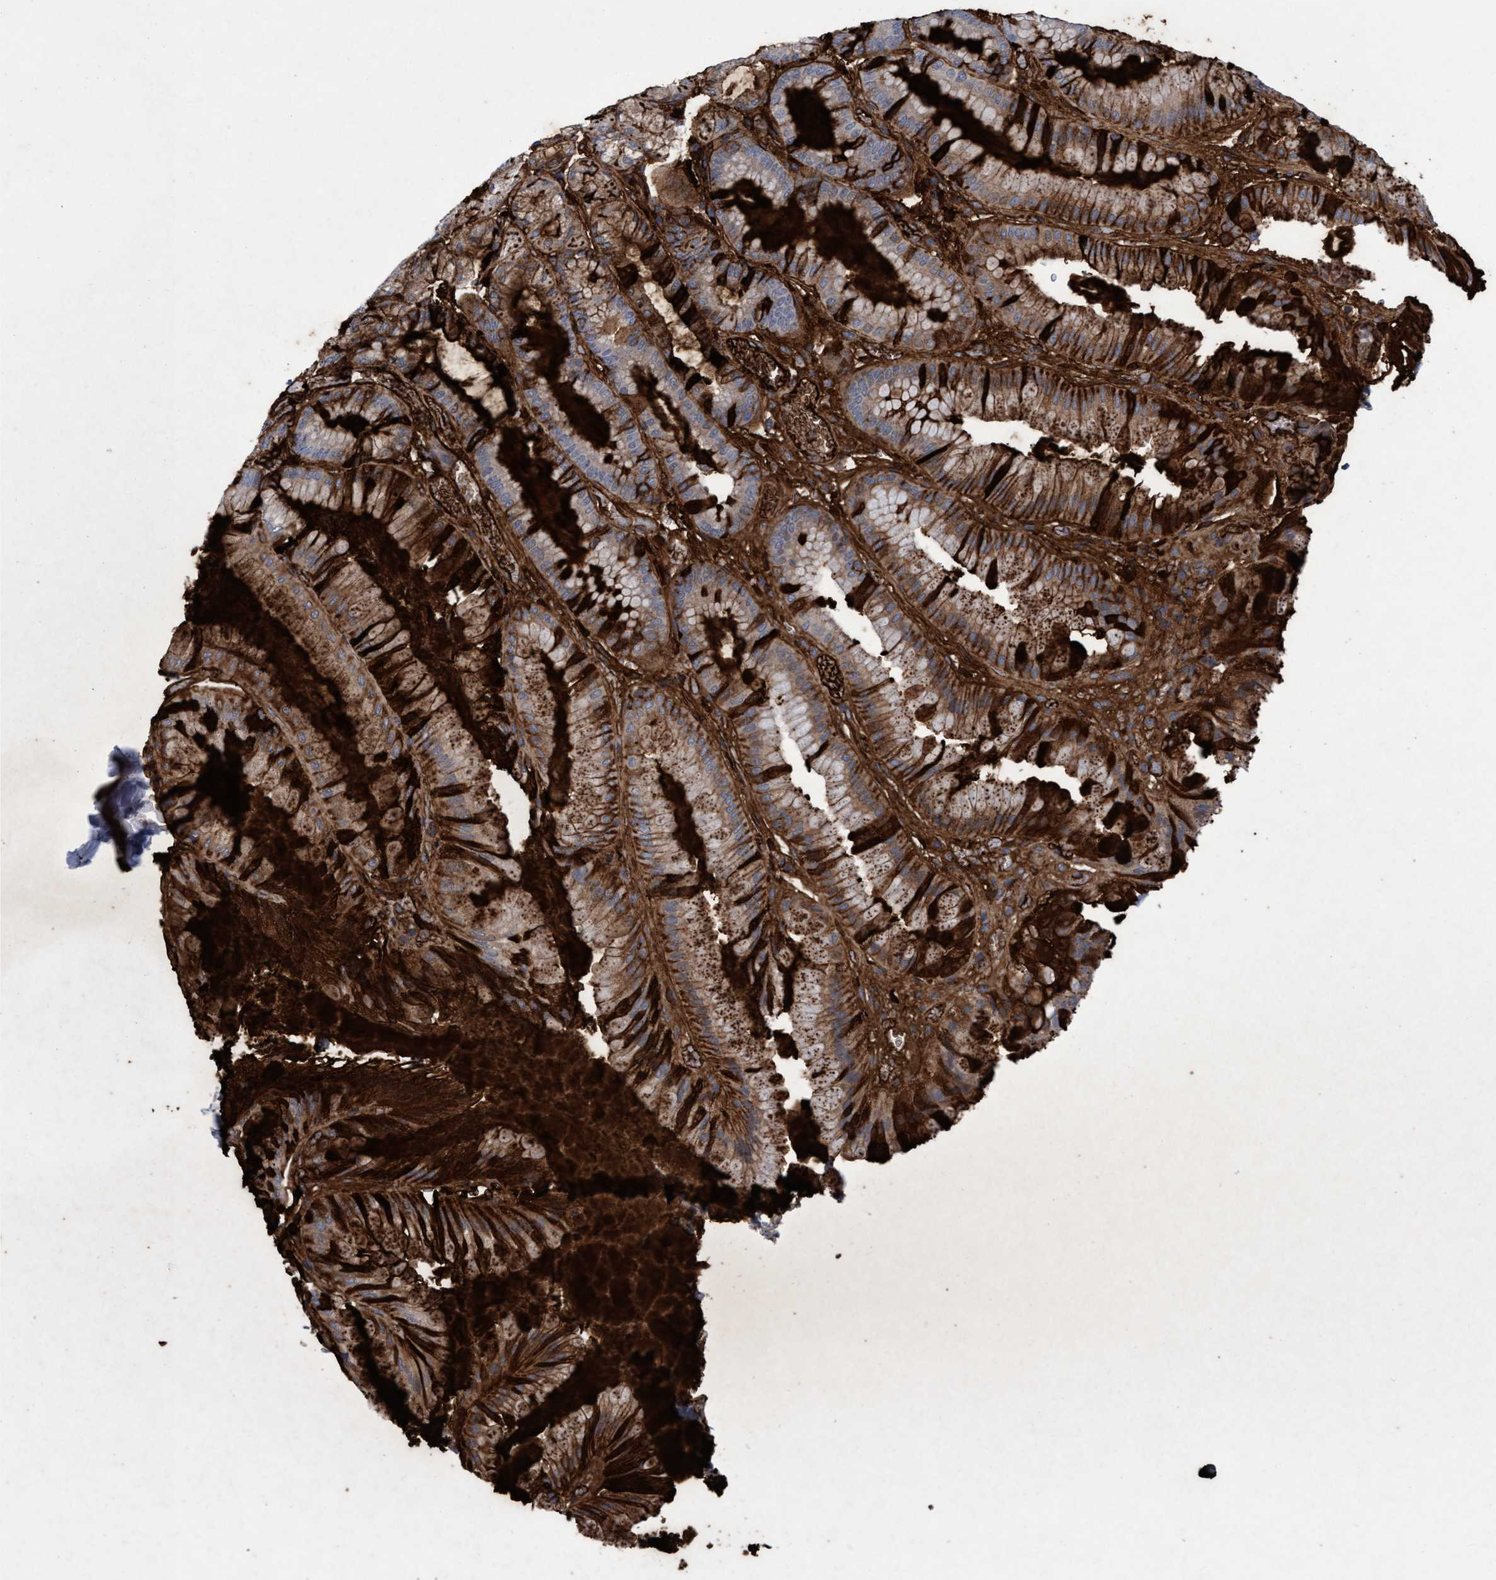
{"staining": {"intensity": "strong", "quantity": "25%-75%", "location": "cytoplasmic/membranous"}, "tissue": "stomach", "cell_type": "Glandular cells", "image_type": "normal", "snomed": [{"axis": "morphology", "description": "Normal tissue, NOS"}, {"axis": "morphology", "description": "Carcinoid, malignant, NOS"}, {"axis": "topography", "description": "Stomach, upper"}], "caption": "Human stomach stained with a brown dye shows strong cytoplasmic/membranous positive staining in about 25%-75% of glandular cells.", "gene": "SLC43A2", "patient": {"sex": "male", "age": 39}}